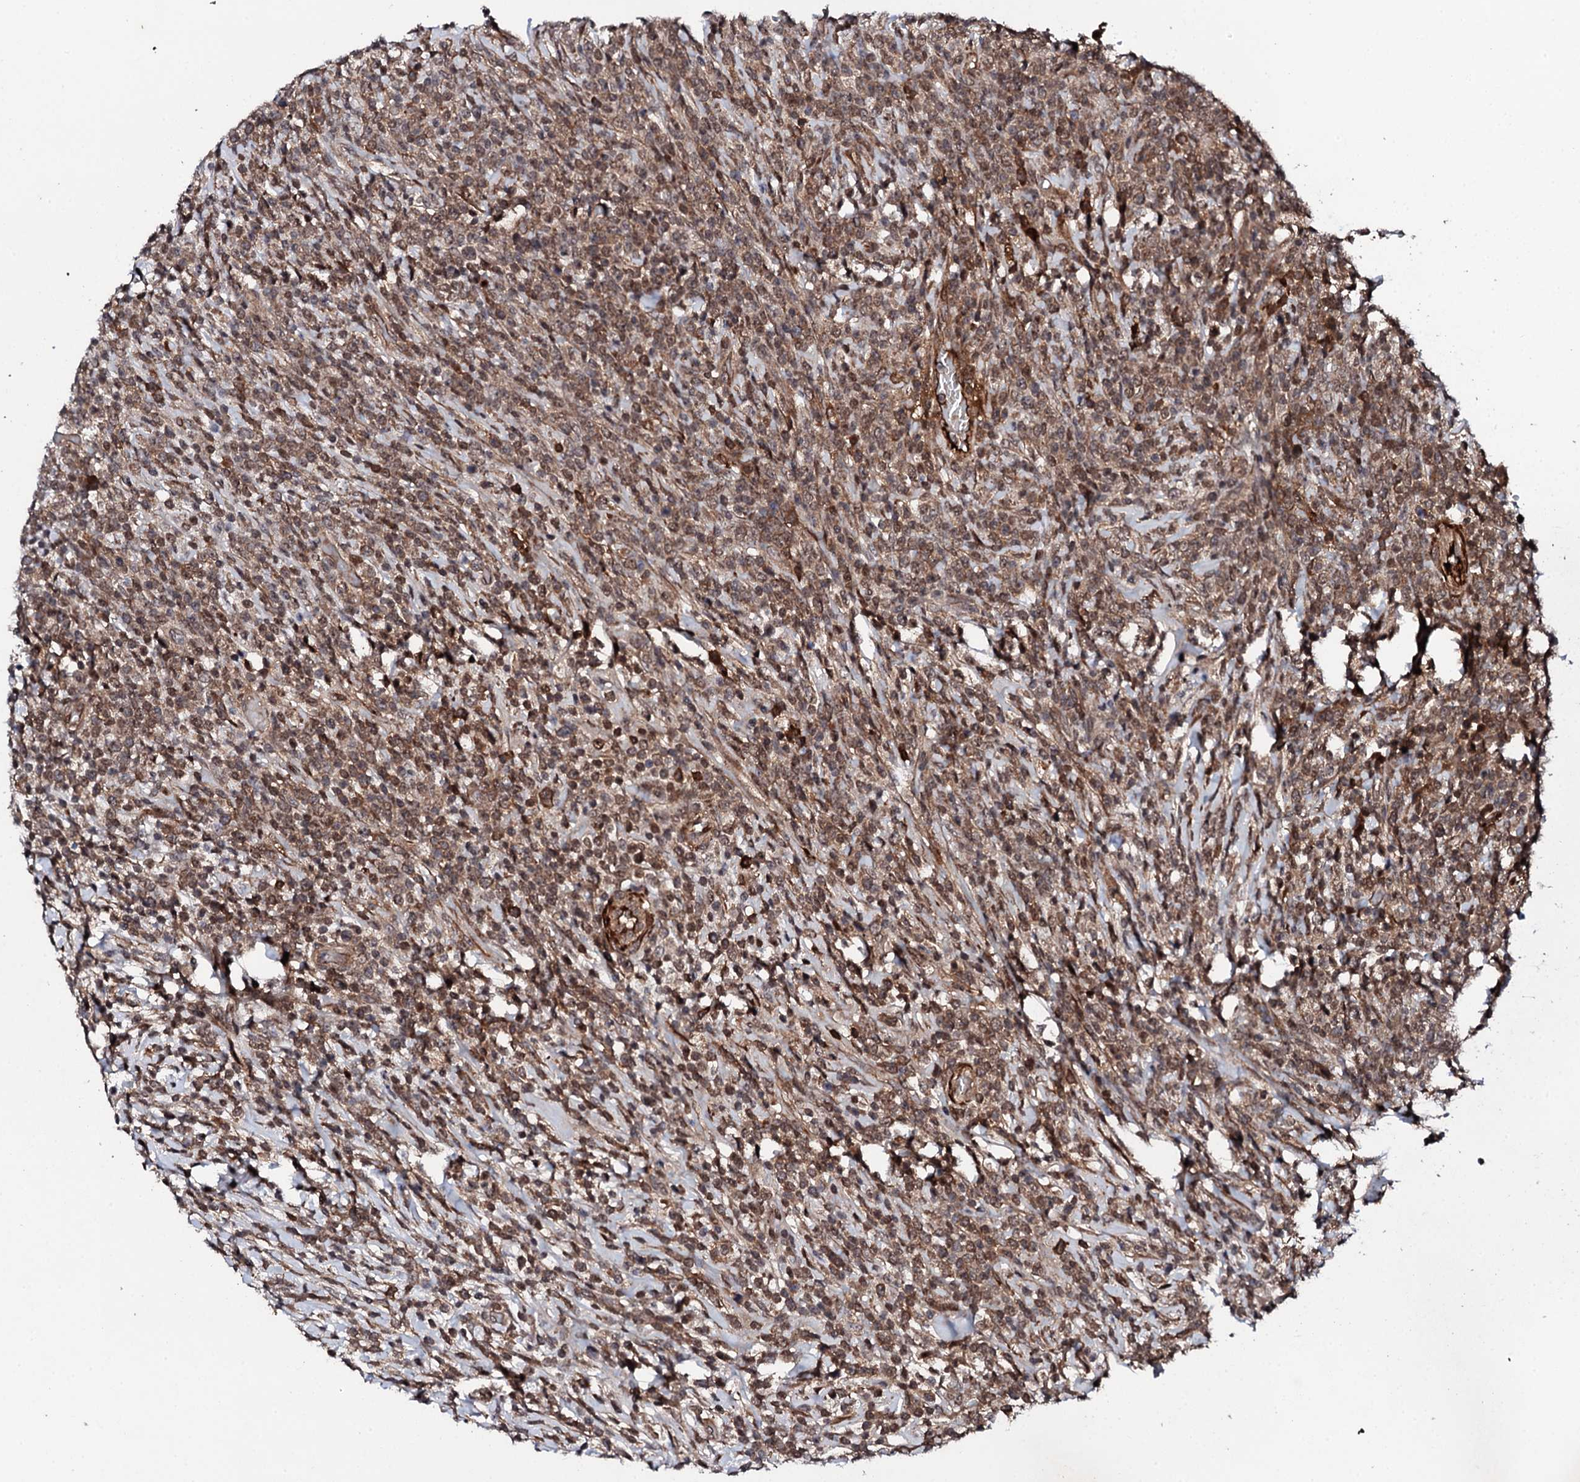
{"staining": {"intensity": "moderate", "quantity": ">75%", "location": "cytoplasmic/membranous,nuclear"}, "tissue": "lymphoma", "cell_type": "Tumor cells", "image_type": "cancer", "snomed": [{"axis": "morphology", "description": "Malignant lymphoma, non-Hodgkin's type, High grade"}, {"axis": "topography", "description": "Colon"}], "caption": "Immunohistochemistry (IHC) of malignant lymphoma, non-Hodgkin's type (high-grade) exhibits medium levels of moderate cytoplasmic/membranous and nuclear staining in approximately >75% of tumor cells. The staining was performed using DAB, with brown indicating positive protein expression. Nuclei are stained blue with hematoxylin.", "gene": "FAM111A", "patient": {"sex": "female", "age": 53}}